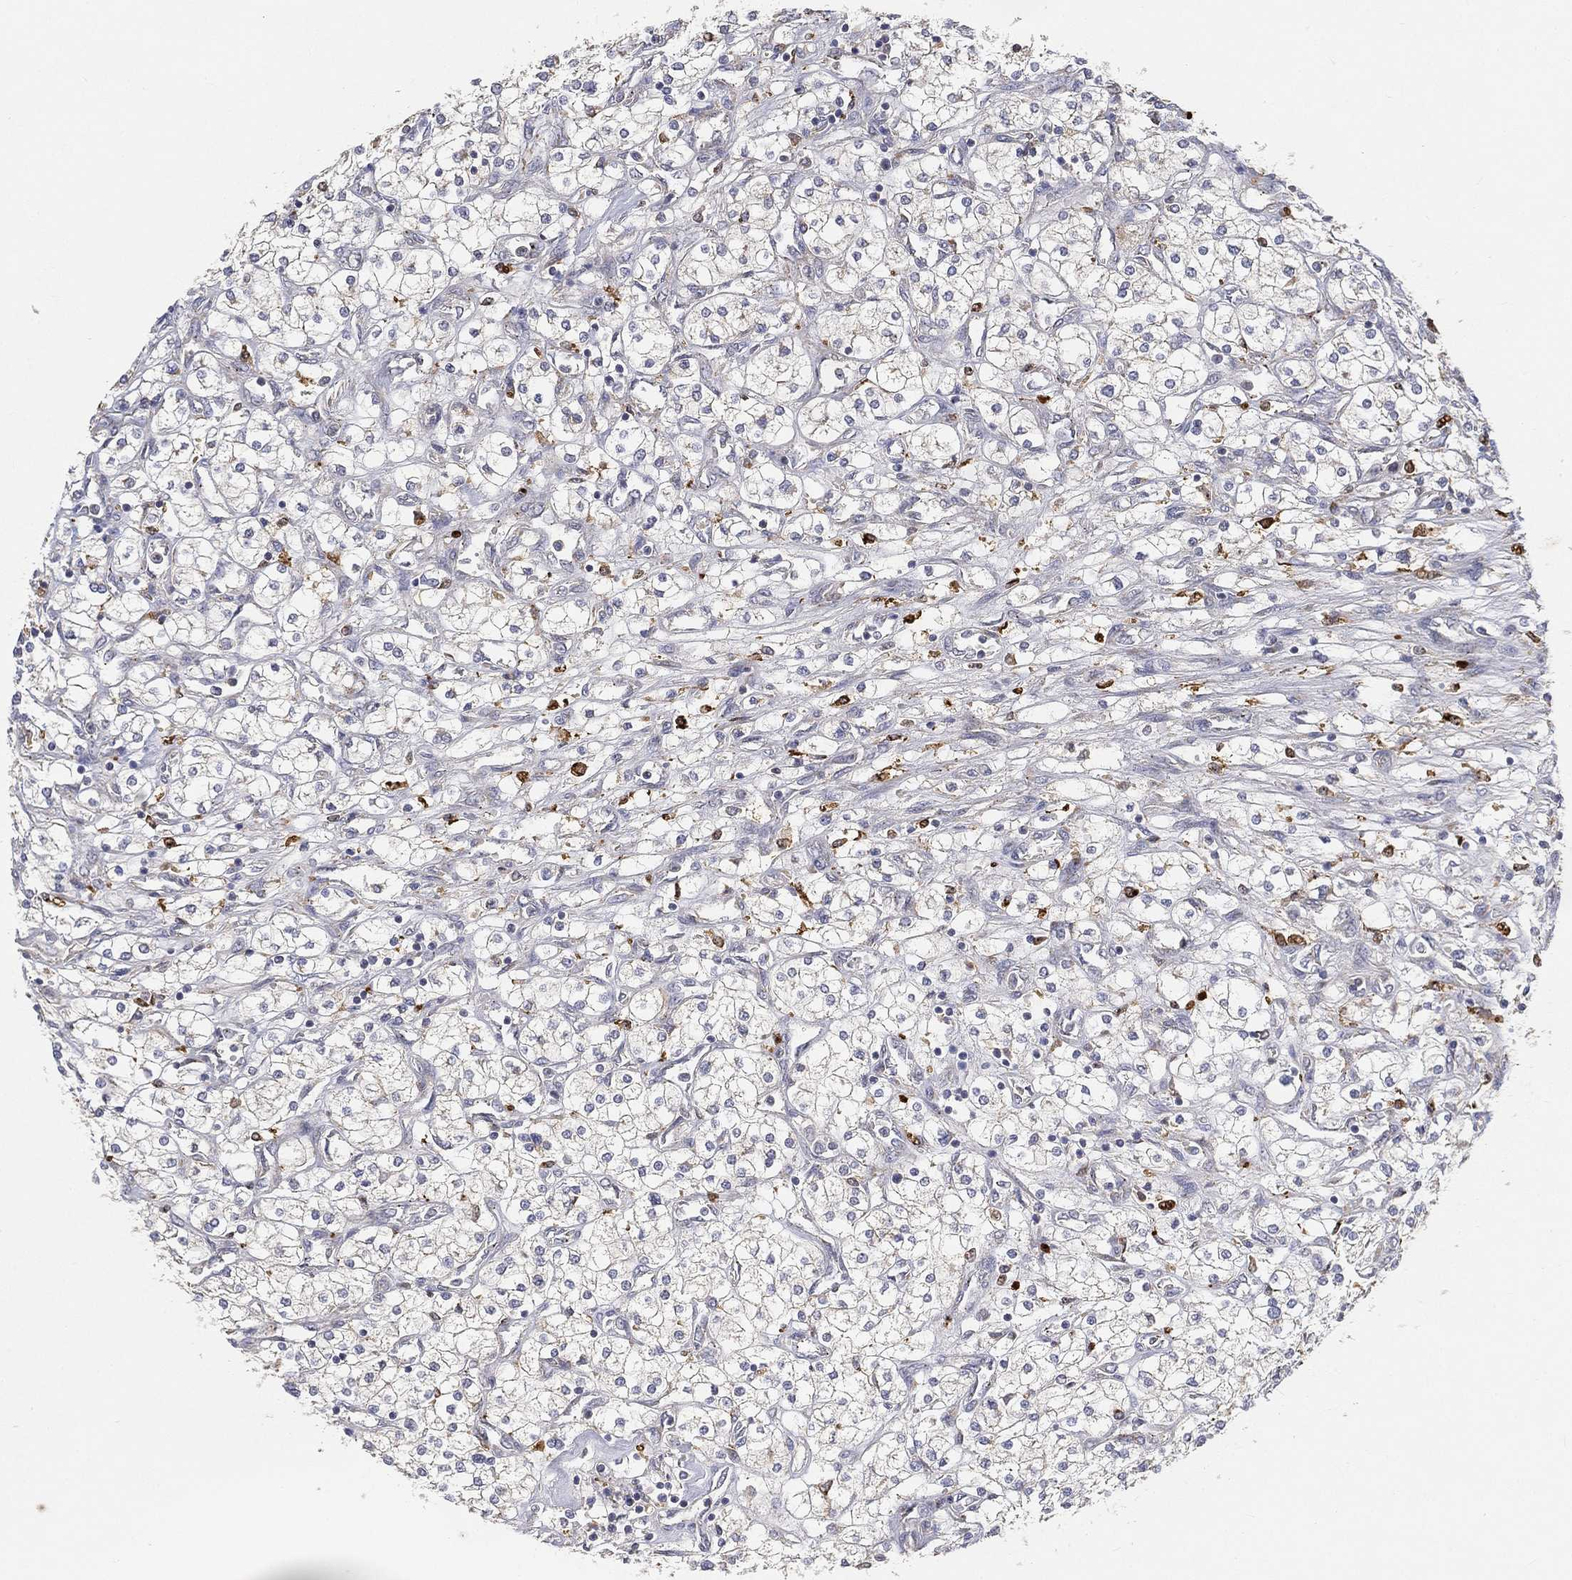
{"staining": {"intensity": "negative", "quantity": "none", "location": "none"}, "tissue": "renal cancer", "cell_type": "Tumor cells", "image_type": "cancer", "snomed": [{"axis": "morphology", "description": "Adenocarcinoma, NOS"}, {"axis": "topography", "description": "Kidney"}], "caption": "This image is of renal adenocarcinoma stained with immunohistochemistry to label a protein in brown with the nuclei are counter-stained blue. There is no positivity in tumor cells. (DAB (3,3'-diaminobenzidine) IHC, high magnification).", "gene": "CTSL", "patient": {"sex": "male", "age": 80}}